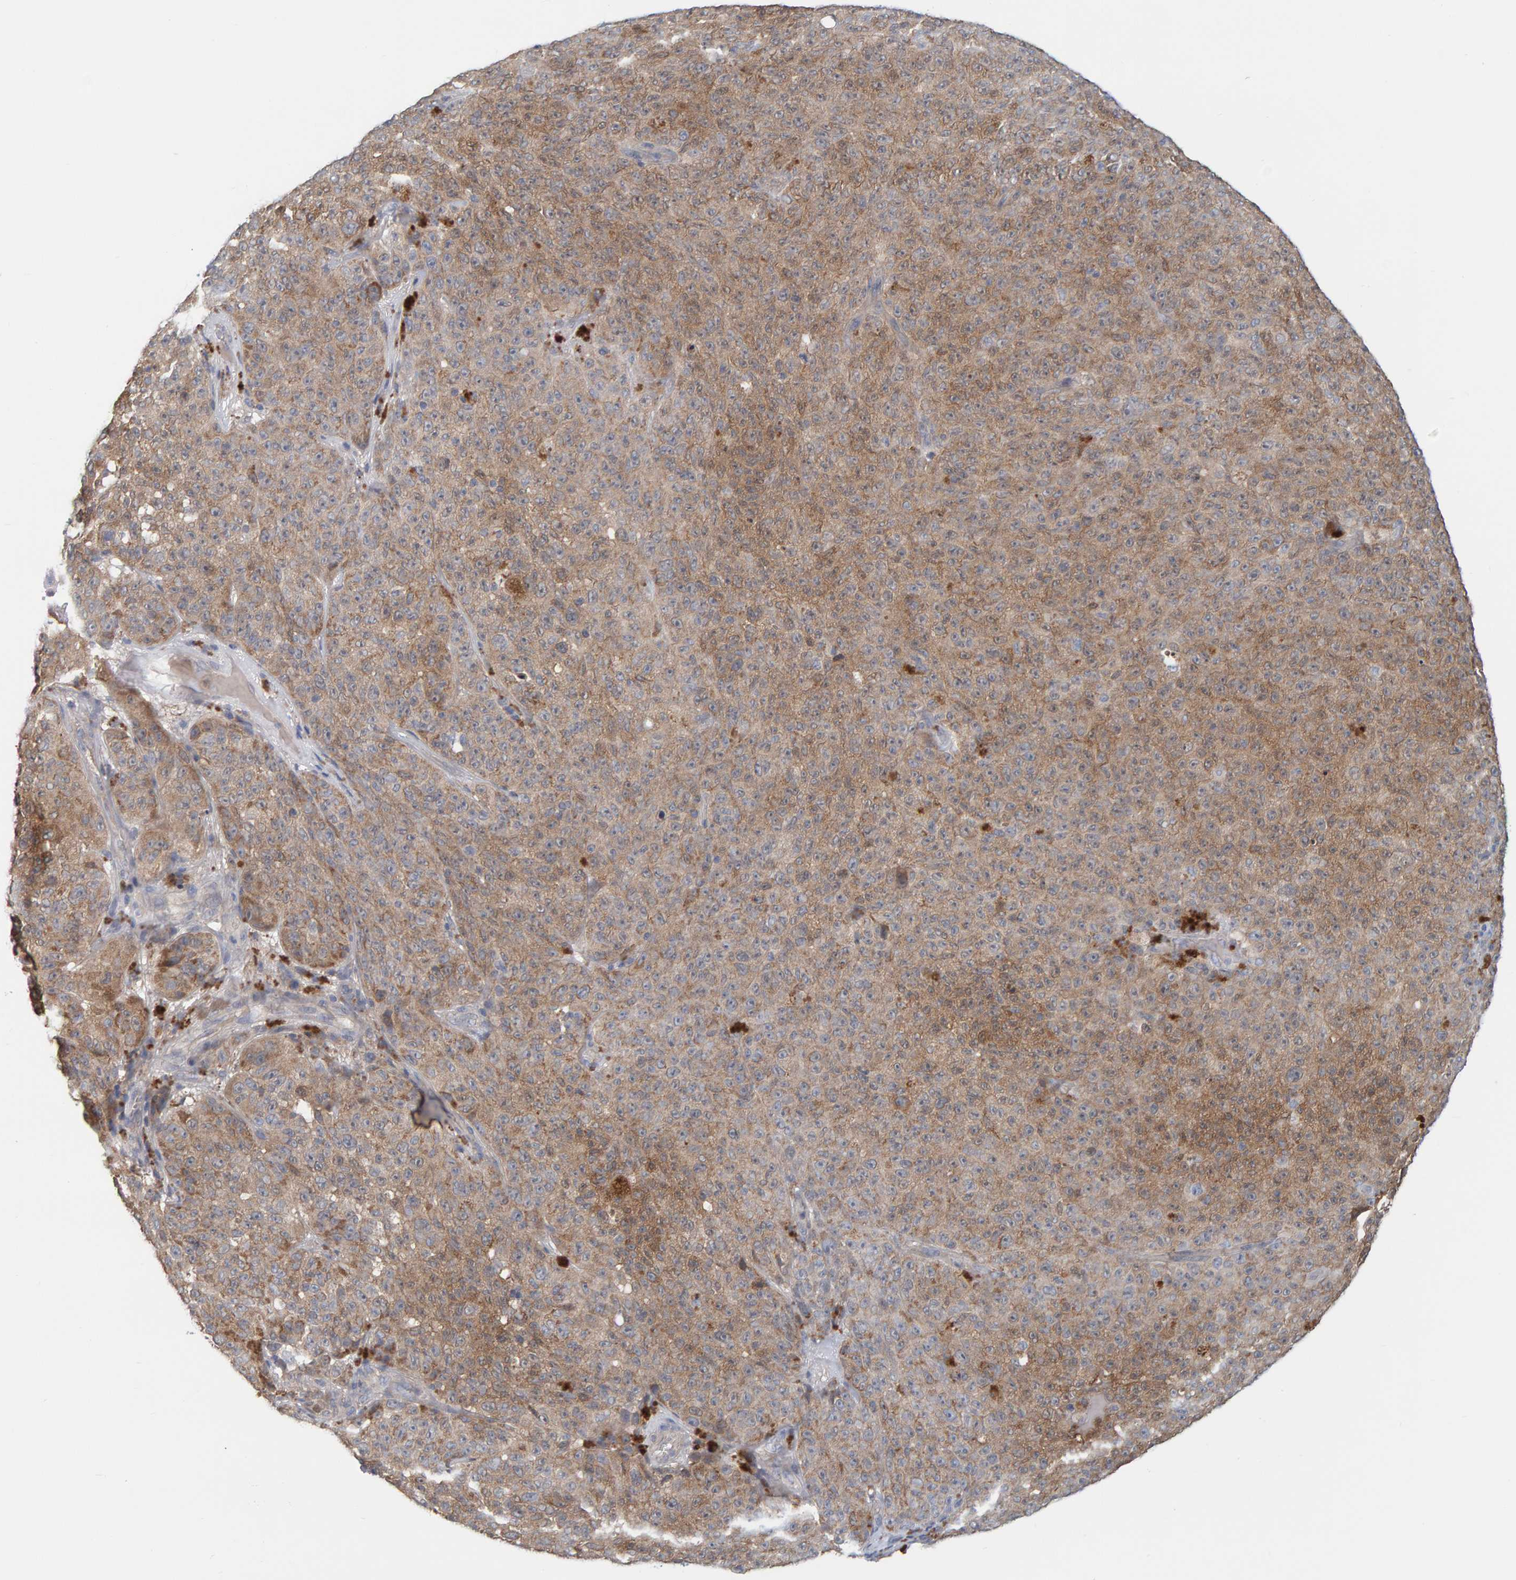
{"staining": {"intensity": "moderate", "quantity": ">75%", "location": "cytoplasmic/membranous"}, "tissue": "melanoma", "cell_type": "Tumor cells", "image_type": "cancer", "snomed": [{"axis": "morphology", "description": "Malignant melanoma, NOS"}, {"axis": "topography", "description": "Skin"}], "caption": "Melanoma stained with a protein marker demonstrates moderate staining in tumor cells.", "gene": "TATDN1", "patient": {"sex": "female", "age": 82}}